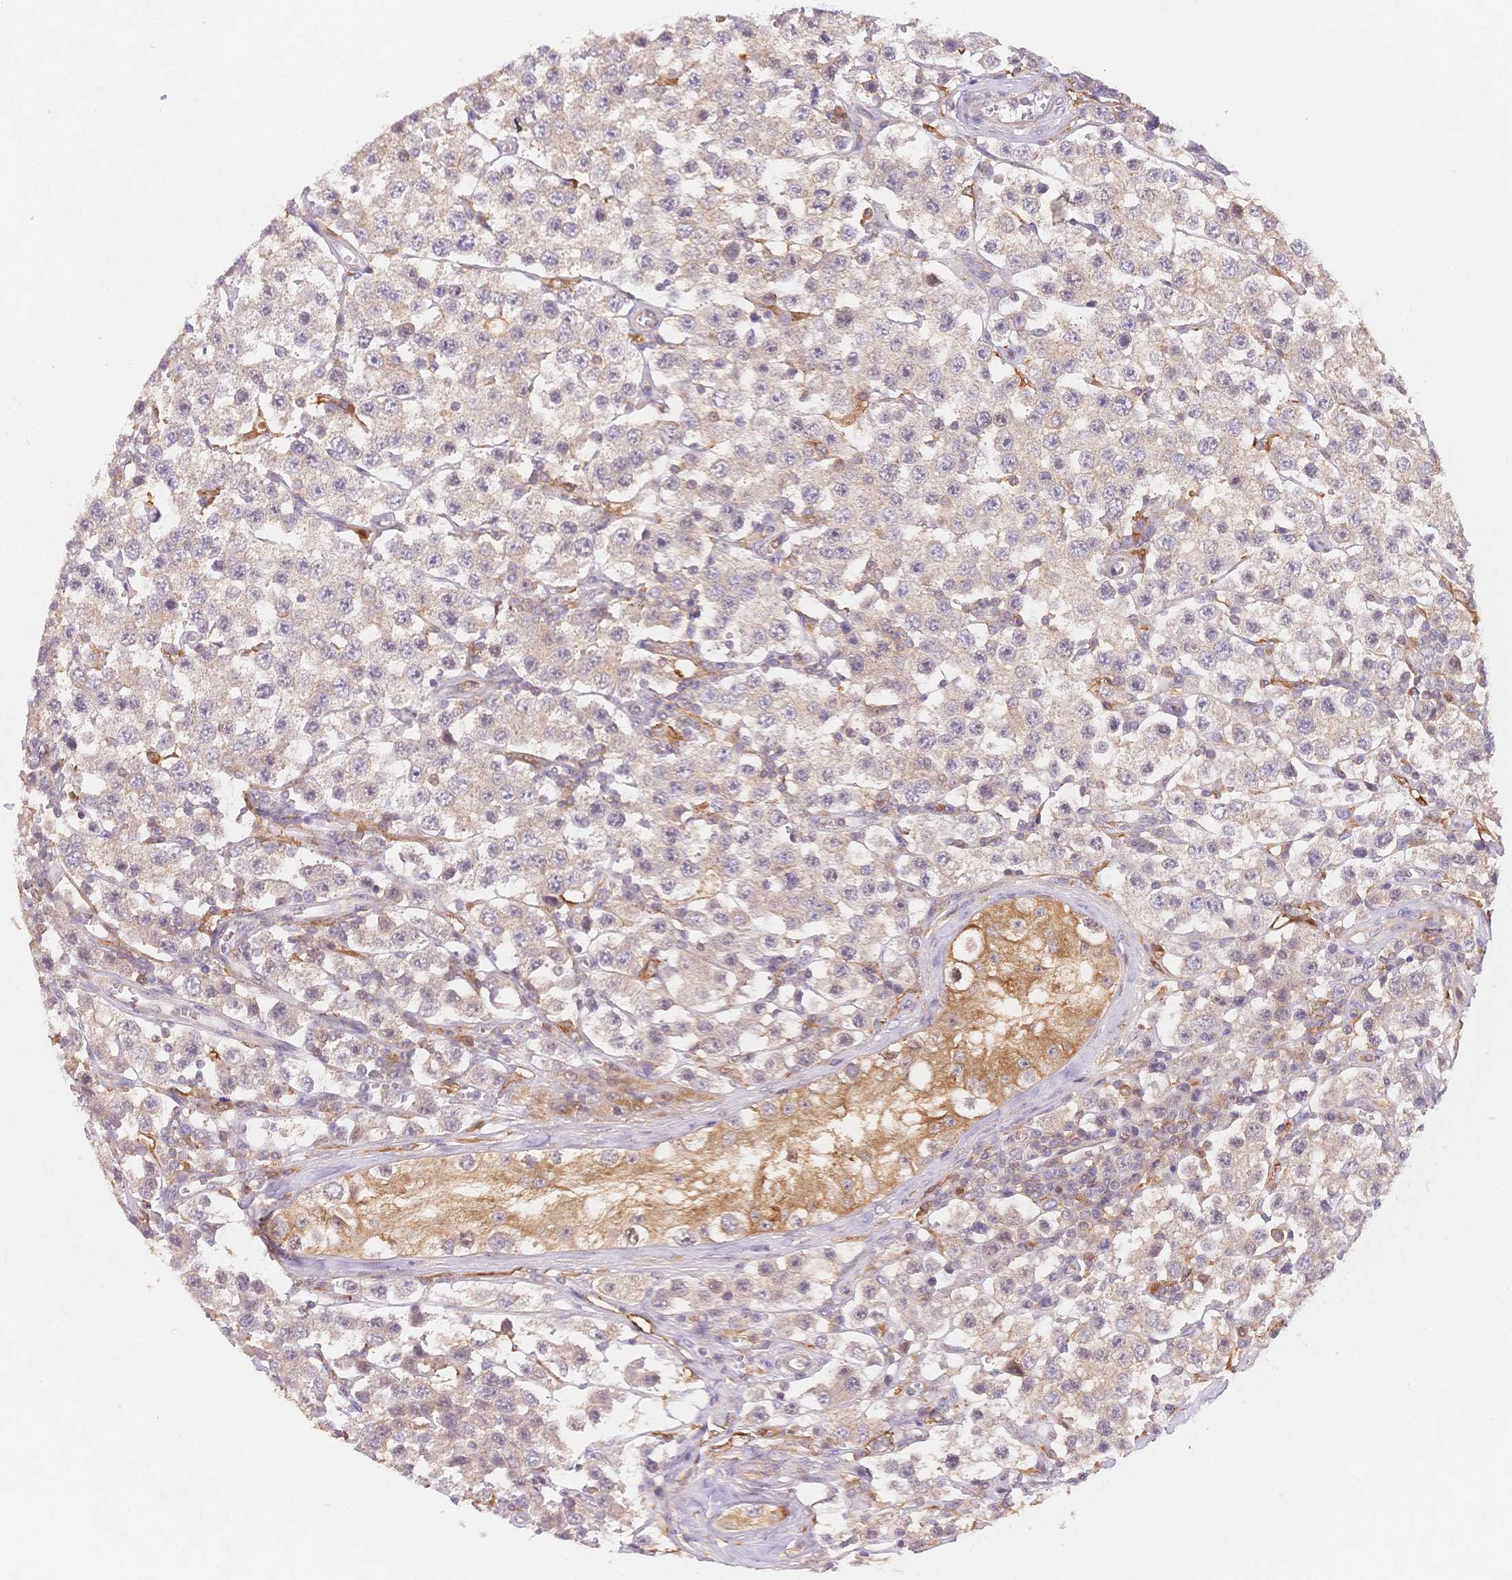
{"staining": {"intensity": "weak", "quantity": "<25%", "location": "cytoplasmic/membranous"}, "tissue": "testis cancer", "cell_type": "Tumor cells", "image_type": "cancer", "snomed": [{"axis": "morphology", "description": "Seminoma, NOS"}, {"axis": "topography", "description": "Testis"}], "caption": "Seminoma (testis) stained for a protein using immunohistochemistry (IHC) shows no expression tumor cells.", "gene": "C12orf75", "patient": {"sex": "male", "age": 34}}